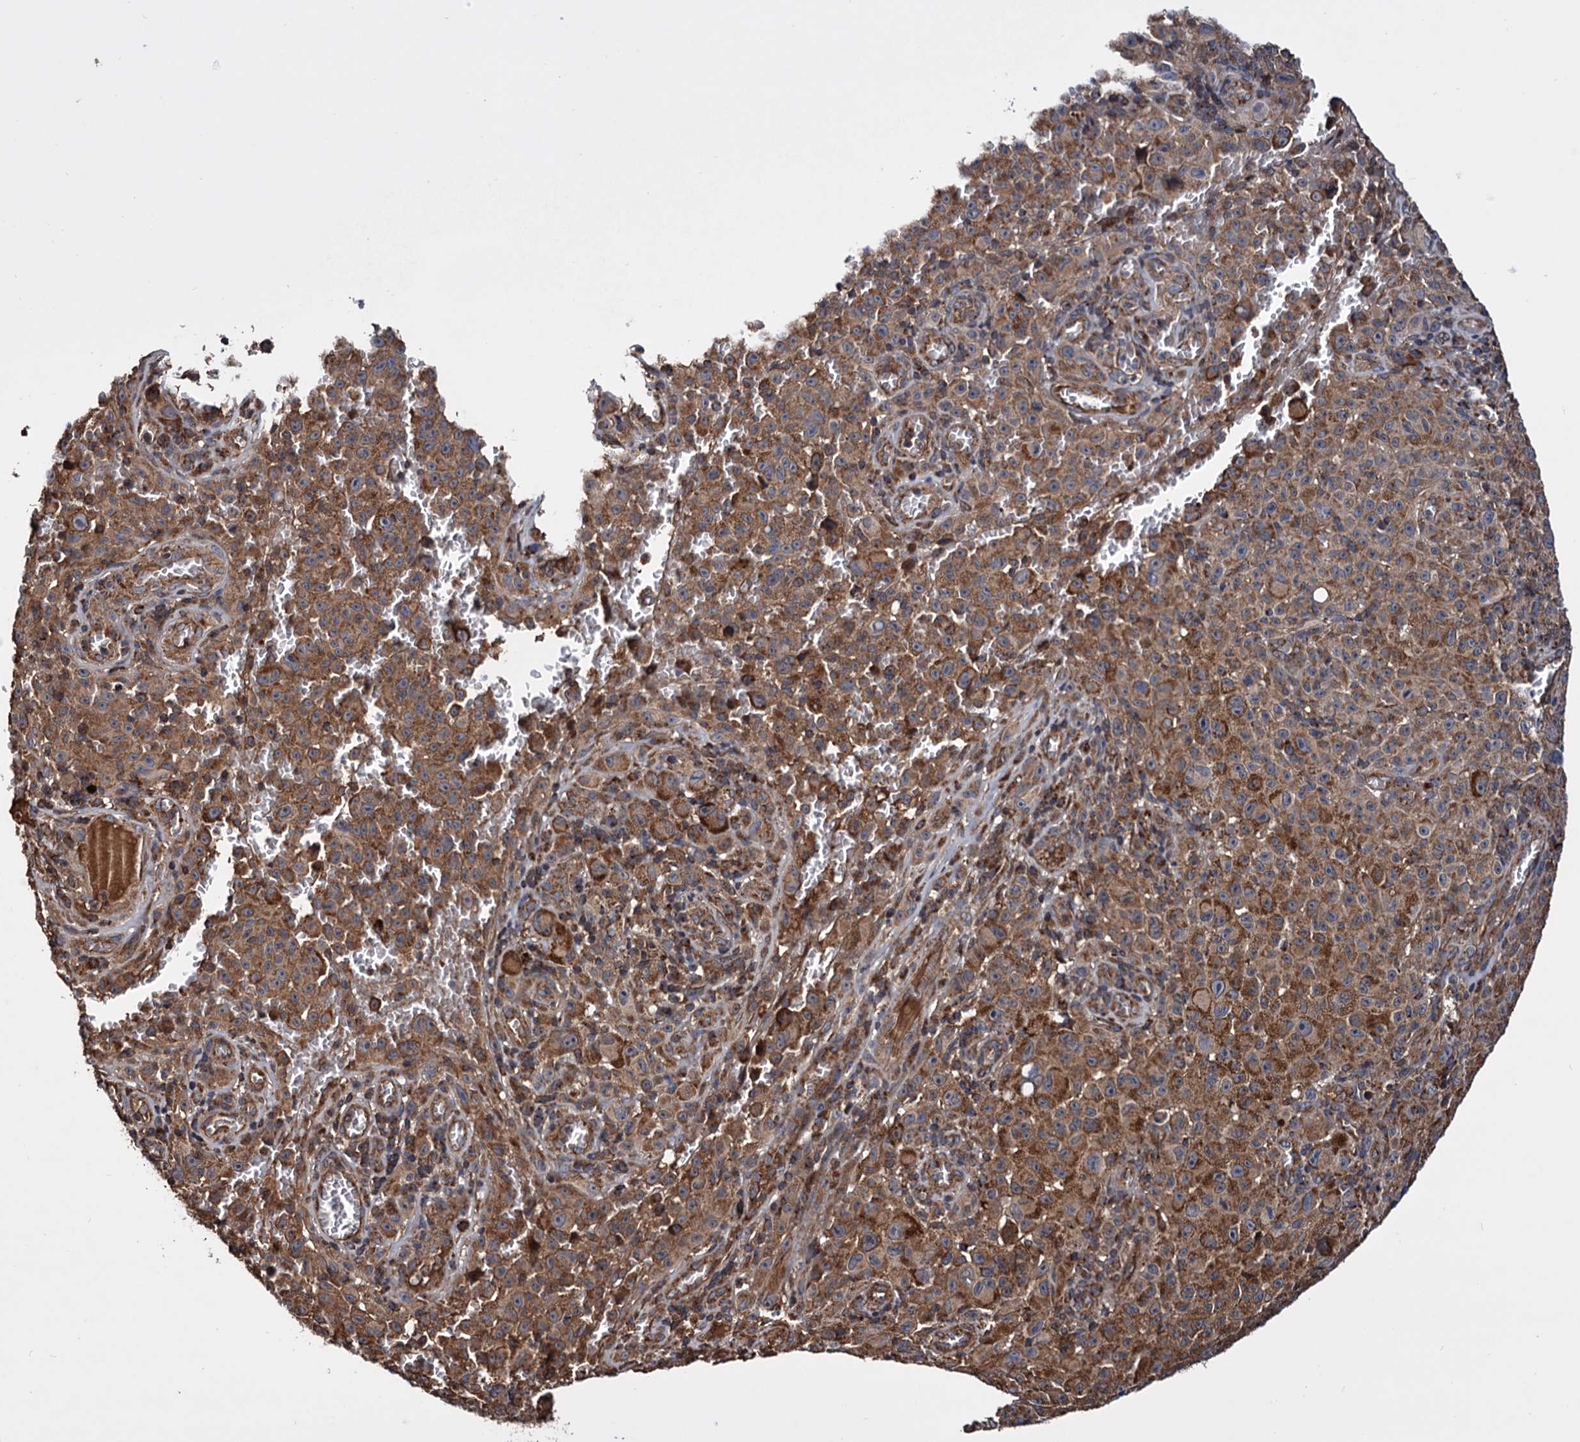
{"staining": {"intensity": "moderate", "quantity": ">75%", "location": "cytoplasmic/membranous"}, "tissue": "melanoma", "cell_type": "Tumor cells", "image_type": "cancer", "snomed": [{"axis": "morphology", "description": "Malignant melanoma, NOS"}, {"axis": "topography", "description": "Skin"}], "caption": "An immunohistochemistry histopathology image of tumor tissue is shown. Protein staining in brown shows moderate cytoplasmic/membranous positivity in melanoma within tumor cells.", "gene": "MRPL42", "patient": {"sex": "female", "age": 82}}